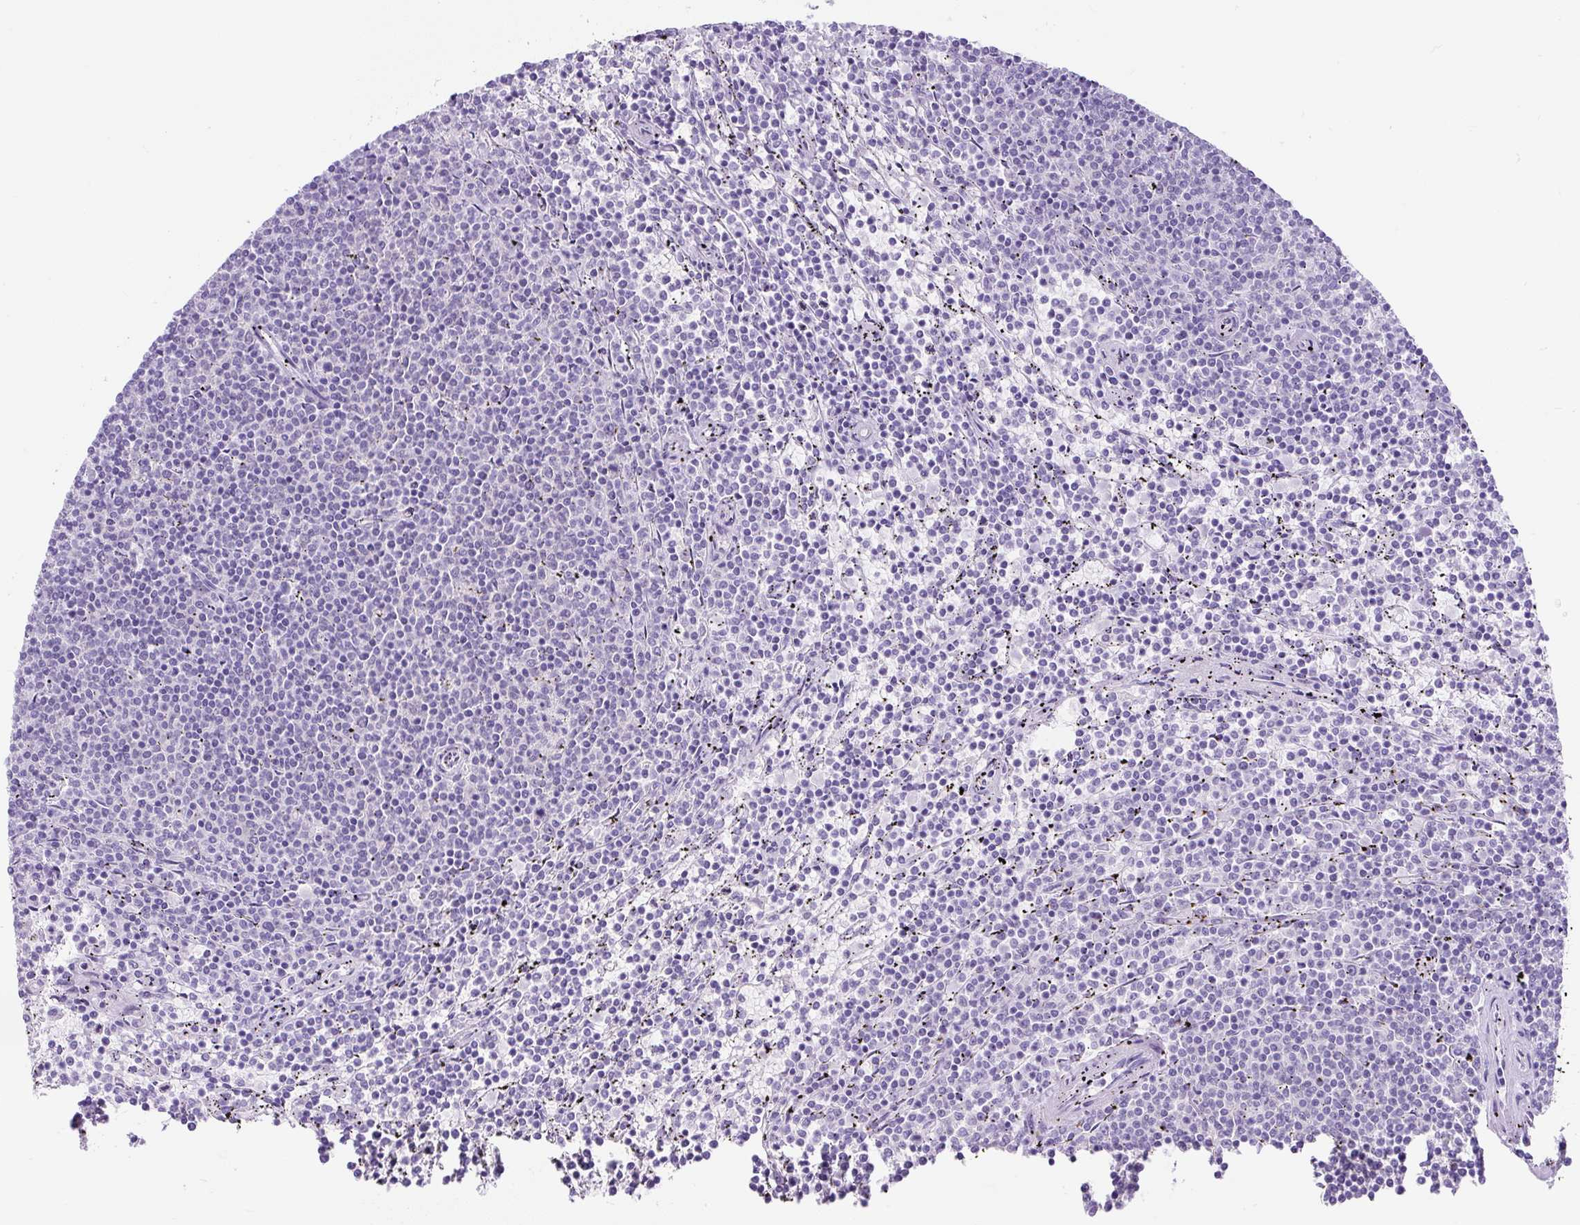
{"staining": {"intensity": "negative", "quantity": "none", "location": "none"}, "tissue": "lymphoma", "cell_type": "Tumor cells", "image_type": "cancer", "snomed": [{"axis": "morphology", "description": "Malignant lymphoma, non-Hodgkin's type, Low grade"}, {"axis": "topography", "description": "Spleen"}], "caption": "Lymphoma stained for a protein using immunohistochemistry exhibits no staining tumor cells.", "gene": "PLCXD2", "patient": {"sex": "female", "age": 50}}